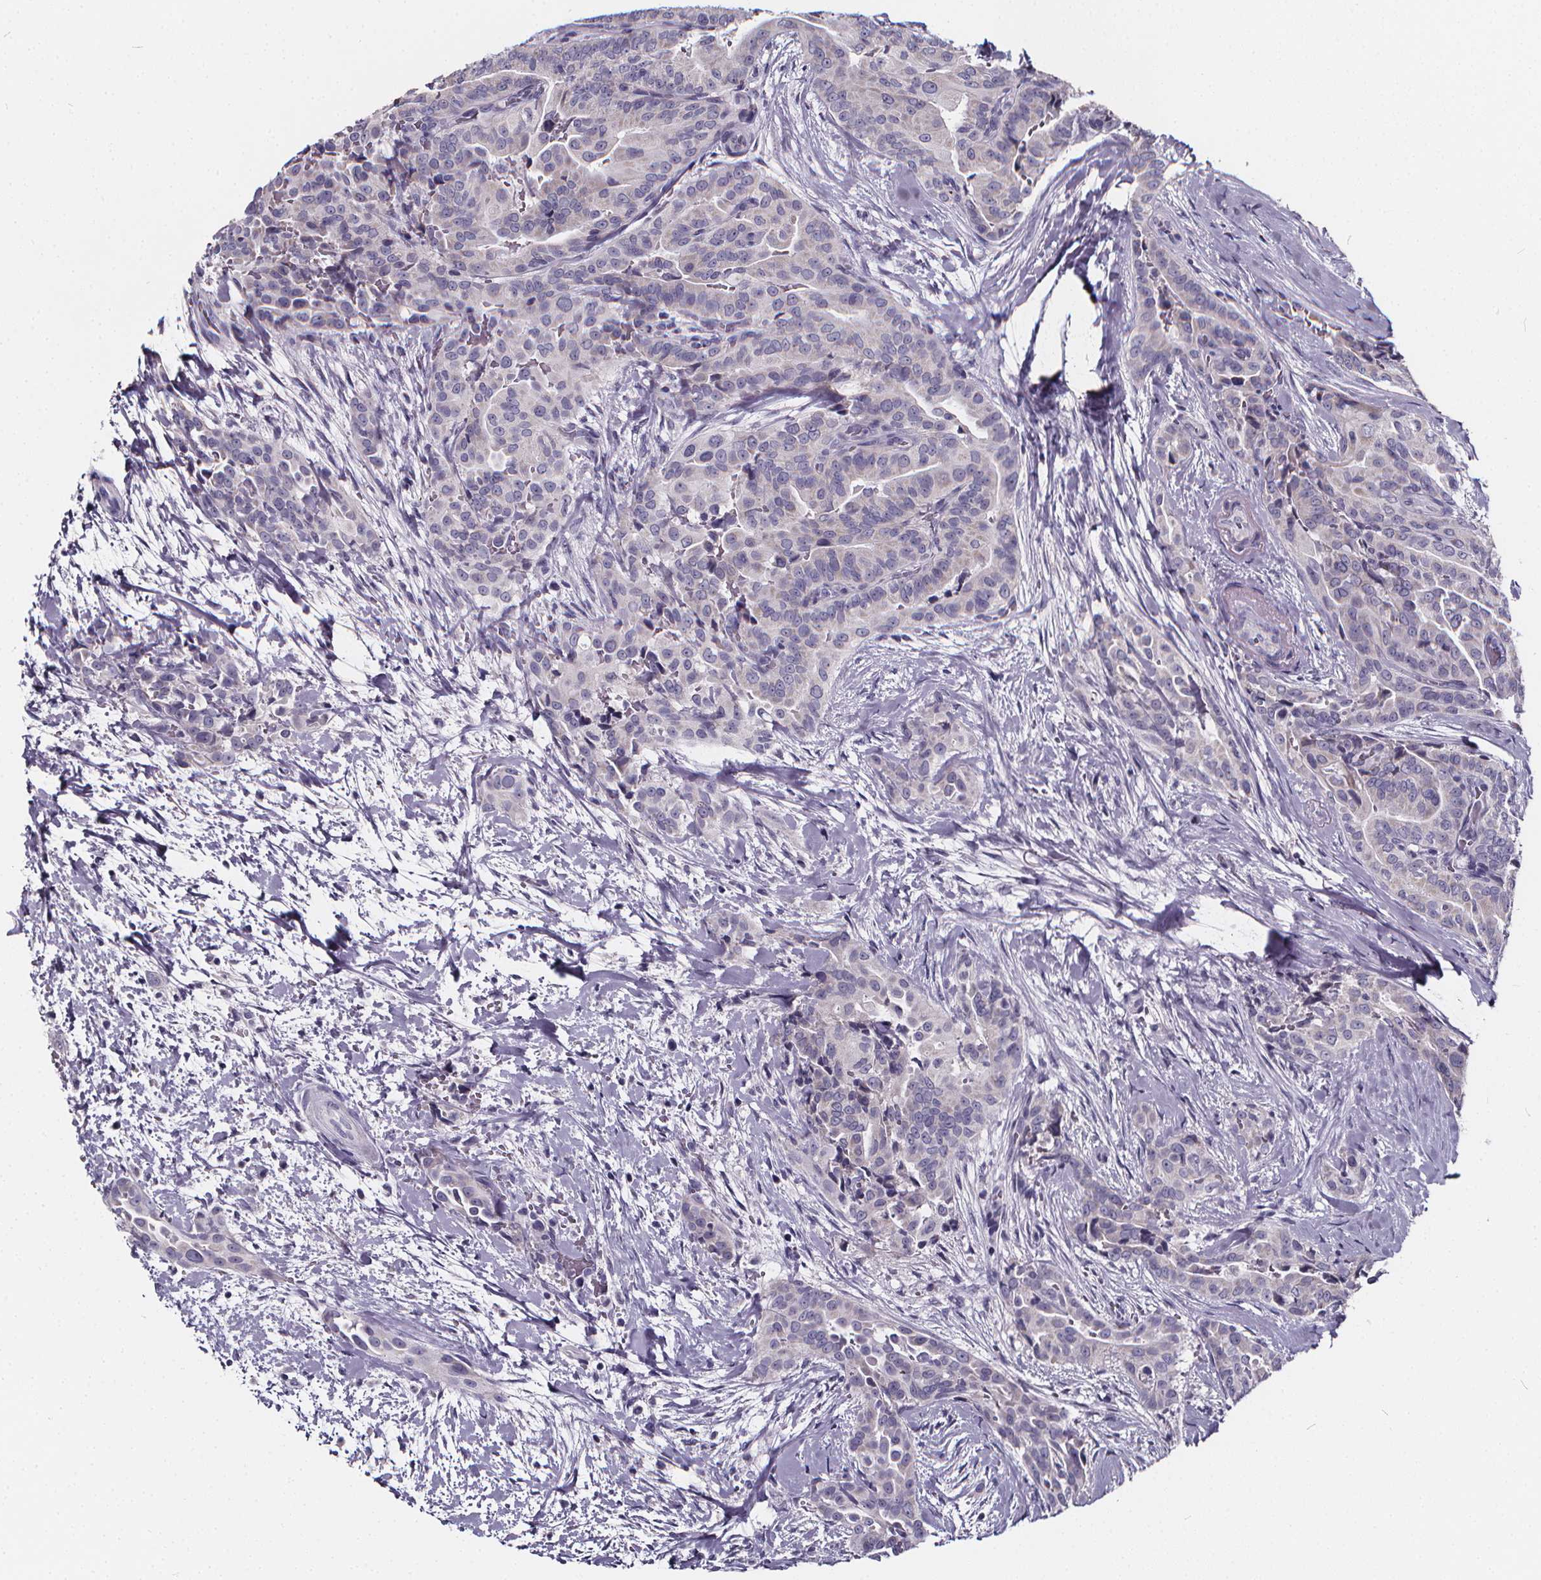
{"staining": {"intensity": "negative", "quantity": "none", "location": "none"}, "tissue": "thyroid cancer", "cell_type": "Tumor cells", "image_type": "cancer", "snomed": [{"axis": "morphology", "description": "Papillary adenocarcinoma, NOS"}, {"axis": "topography", "description": "Thyroid gland"}], "caption": "Immunohistochemistry photomicrograph of neoplastic tissue: human thyroid cancer stained with DAB (3,3'-diaminobenzidine) reveals no significant protein staining in tumor cells. (Brightfield microscopy of DAB immunohistochemistry (IHC) at high magnification).", "gene": "SPEF2", "patient": {"sex": "male", "age": 61}}